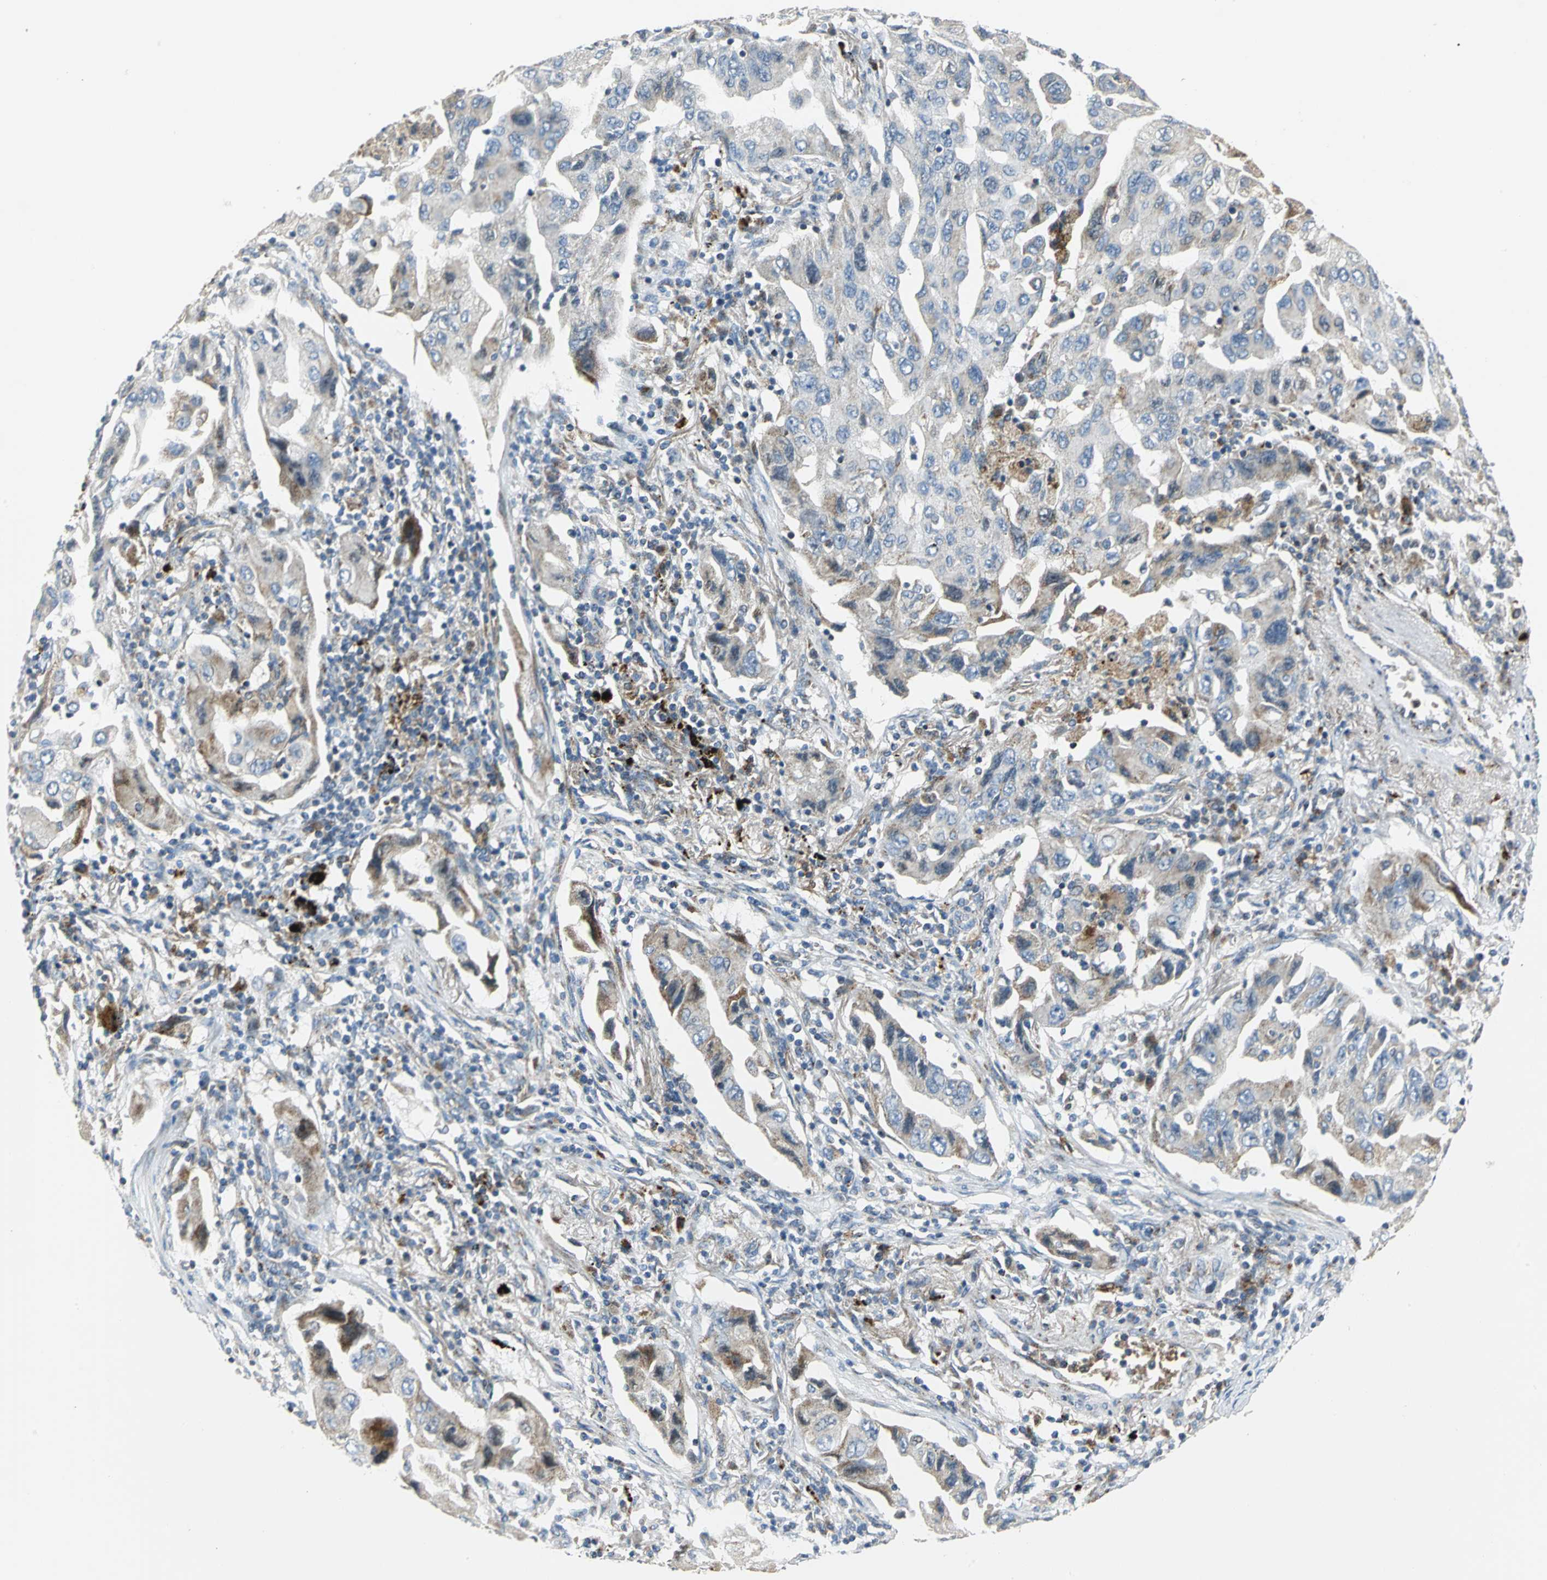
{"staining": {"intensity": "moderate", "quantity": "<25%", "location": "cytoplasmic/membranous"}, "tissue": "lung cancer", "cell_type": "Tumor cells", "image_type": "cancer", "snomed": [{"axis": "morphology", "description": "Adenocarcinoma, NOS"}, {"axis": "topography", "description": "Lung"}], "caption": "A histopathology image of human adenocarcinoma (lung) stained for a protein displays moderate cytoplasmic/membranous brown staining in tumor cells. The staining was performed using DAB (3,3'-diaminobenzidine) to visualize the protein expression in brown, while the nuclei were stained in blue with hematoxylin (Magnification: 20x).", "gene": "SPPL2B", "patient": {"sex": "female", "age": 65}}